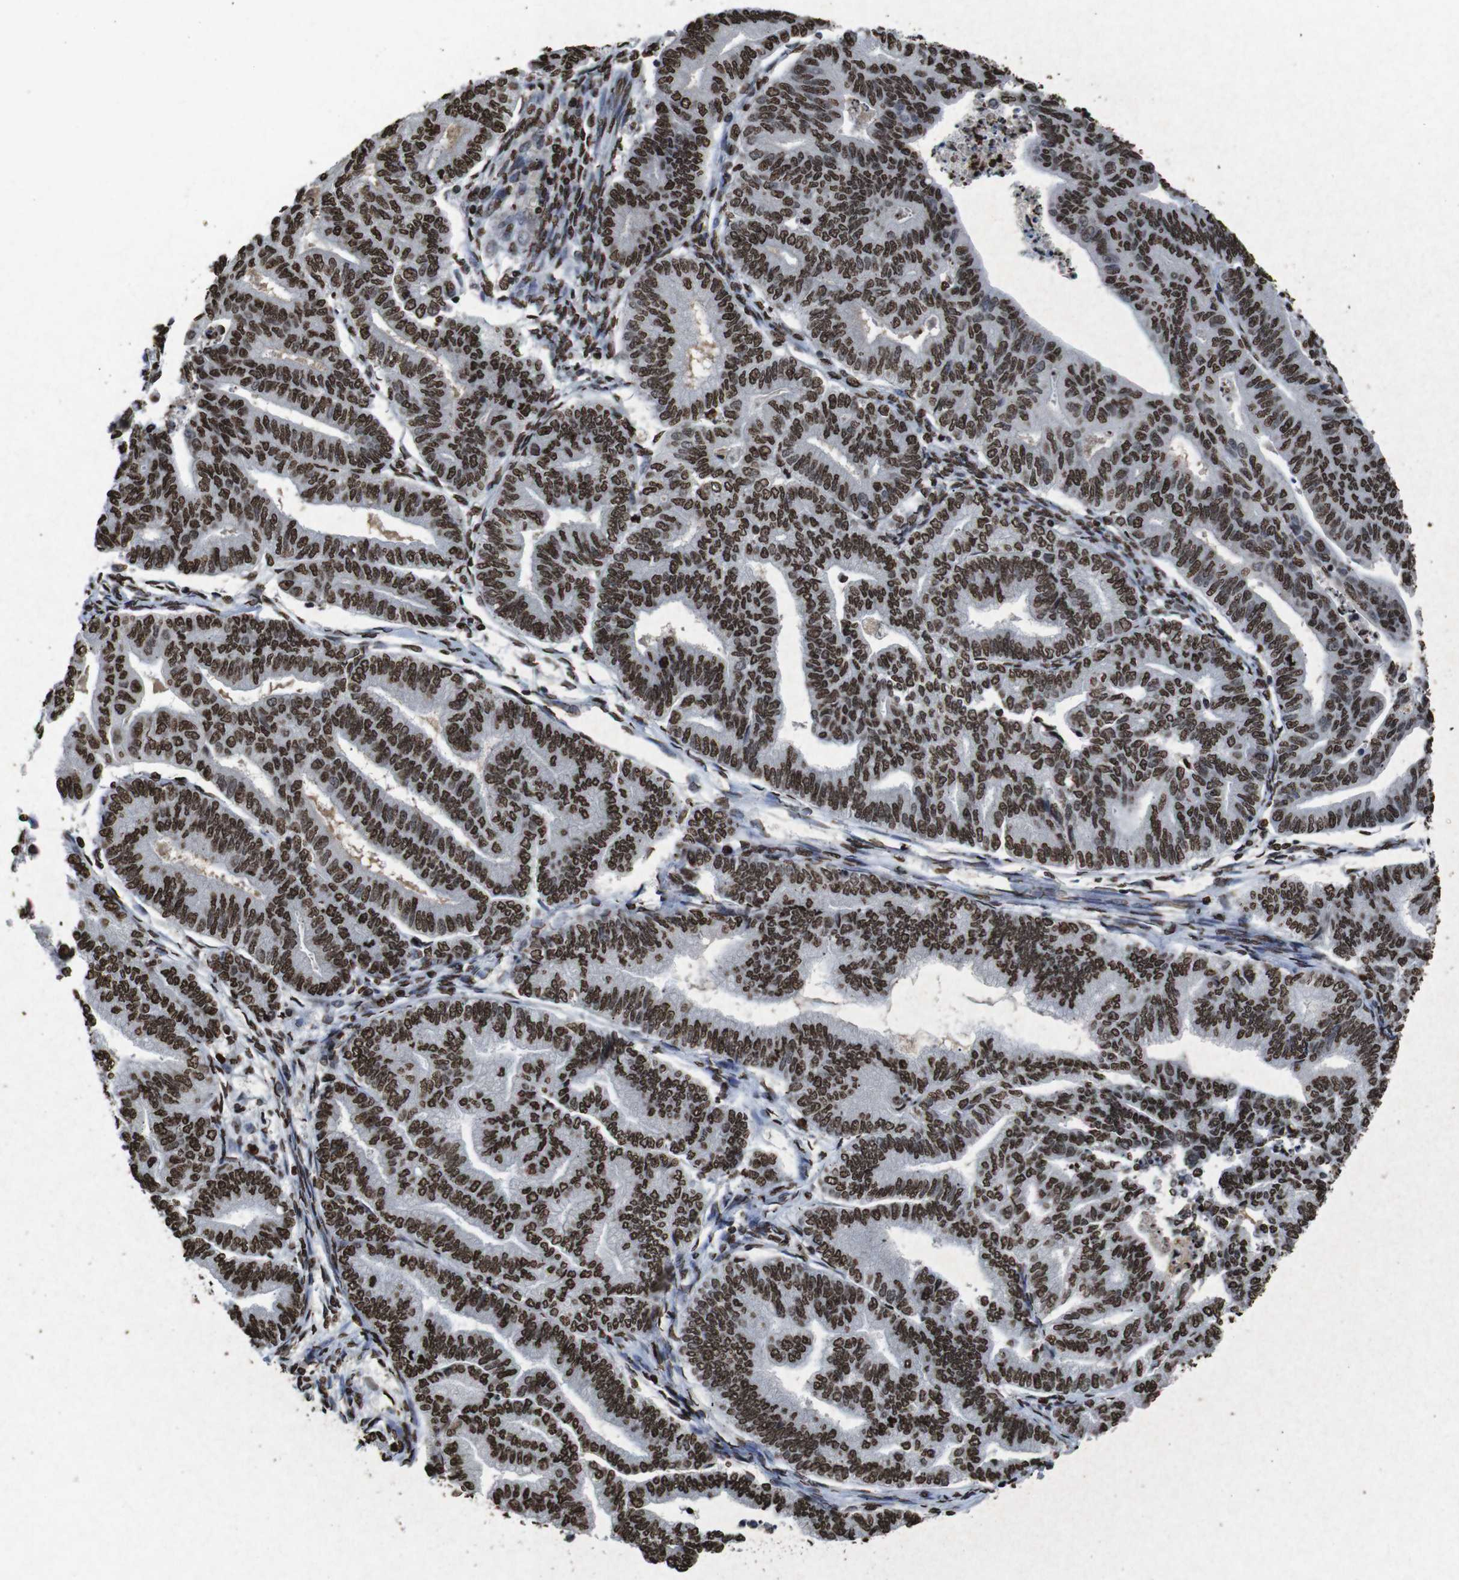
{"staining": {"intensity": "strong", "quantity": ">75%", "location": "nuclear"}, "tissue": "endometrial cancer", "cell_type": "Tumor cells", "image_type": "cancer", "snomed": [{"axis": "morphology", "description": "Adenocarcinoma, NOS"}, {"axis": "topography", "description": "Endometrium"}], "caption": "The photomicrograph shows staining of endometrial cancer (adenocarcinoma), revealing strong nuclear protein expression (brown color) within tumor cells.", "gene": "MDM2", "patient": {"sex": "female", "age": 79}}